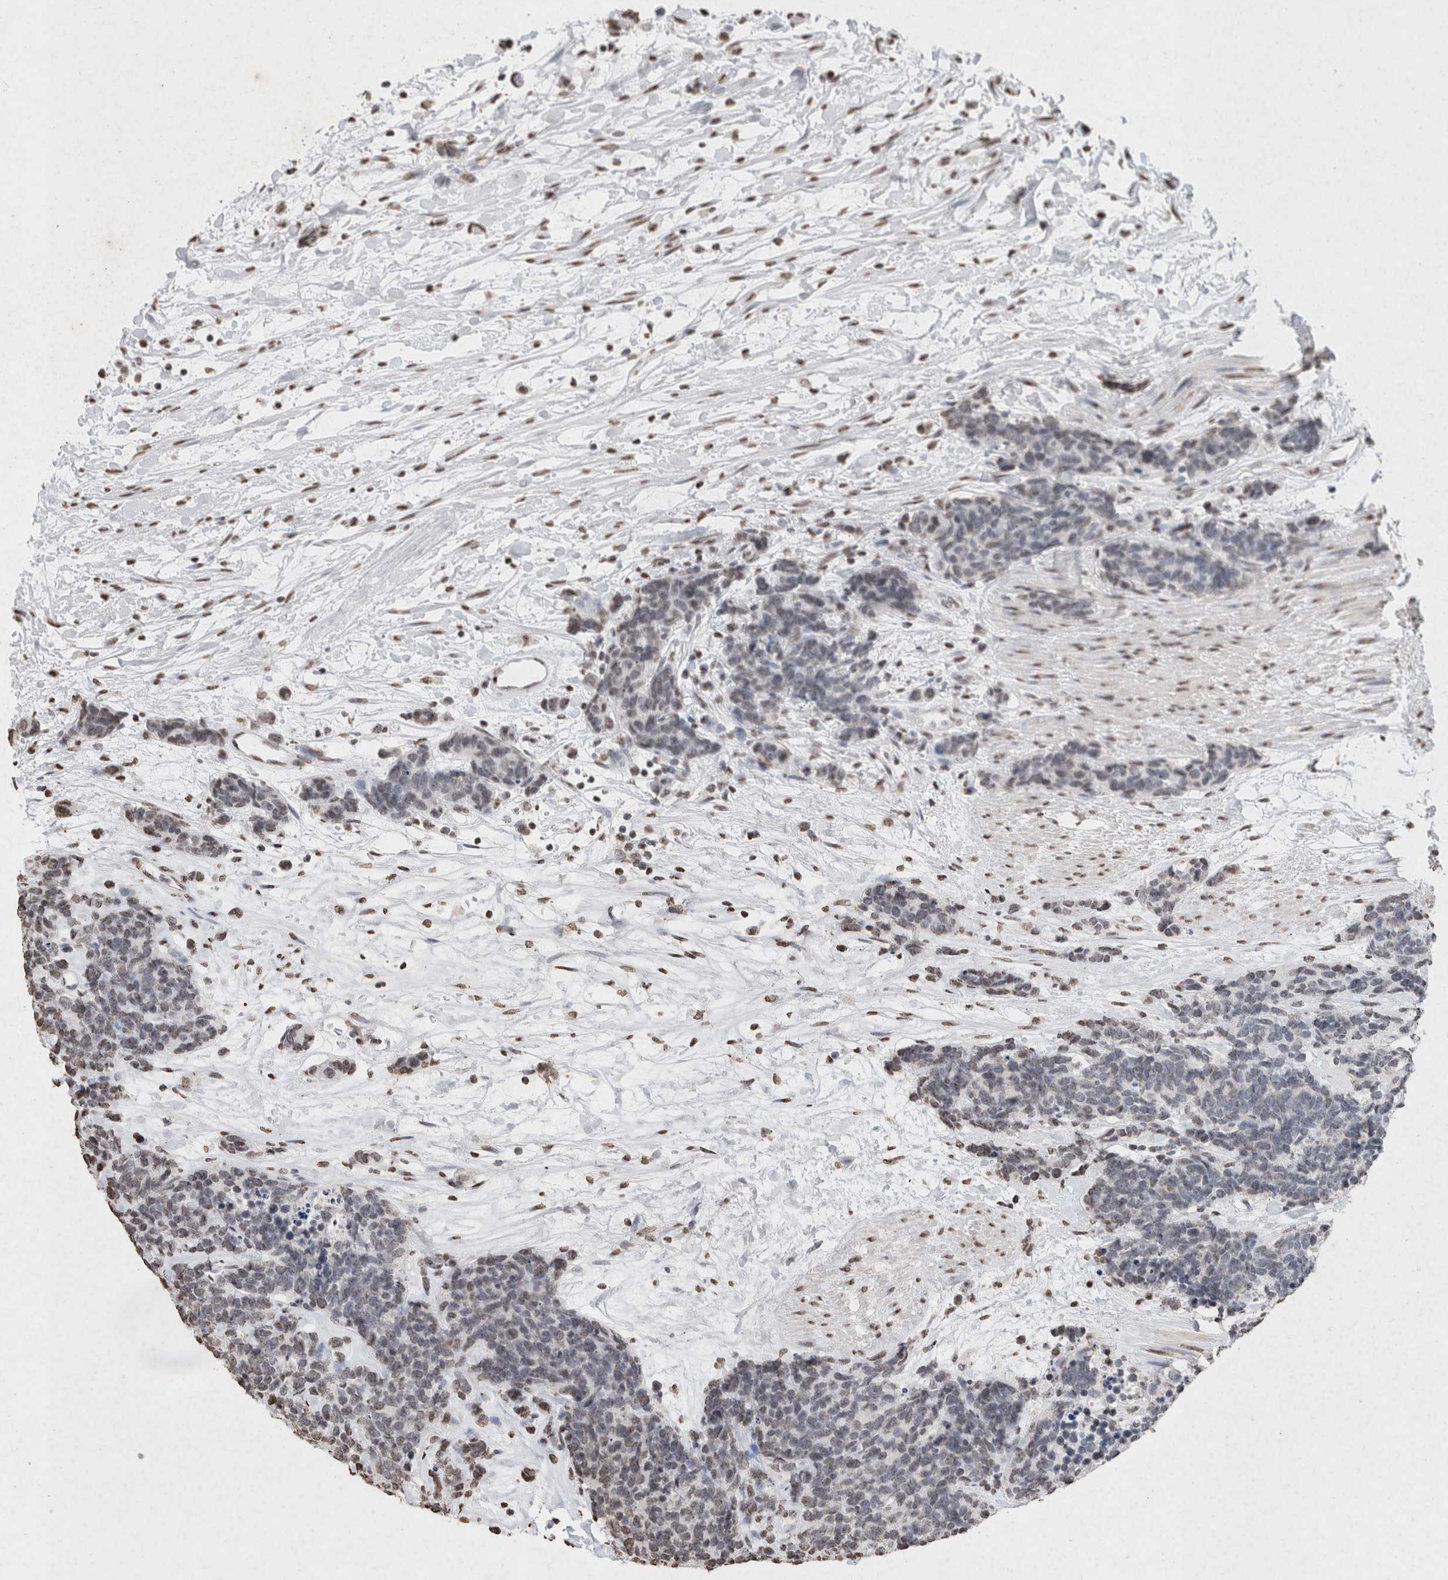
{"staining": {"intensity": "weak", "quantity": "<25%", "location": "nuclear"}, "tissue": "carcinoid", "cell_type": "Tumor cells", "image_type": "cancer", "snomed": [{"axis": "morphology", "description": "Carcinoma, NOS"}, {"axis": "morphology", "description": "Carcinoid, malignant, NOS"}, {"axis": "topography", "description": "Urinary bladder"}], "caption": "This is an immunohistochemistry (IHC) image of human carcinoid. There is no expression in tumor cells.", "gene": "CNTN1", "patient": {"sex": "male", "age": 57}}